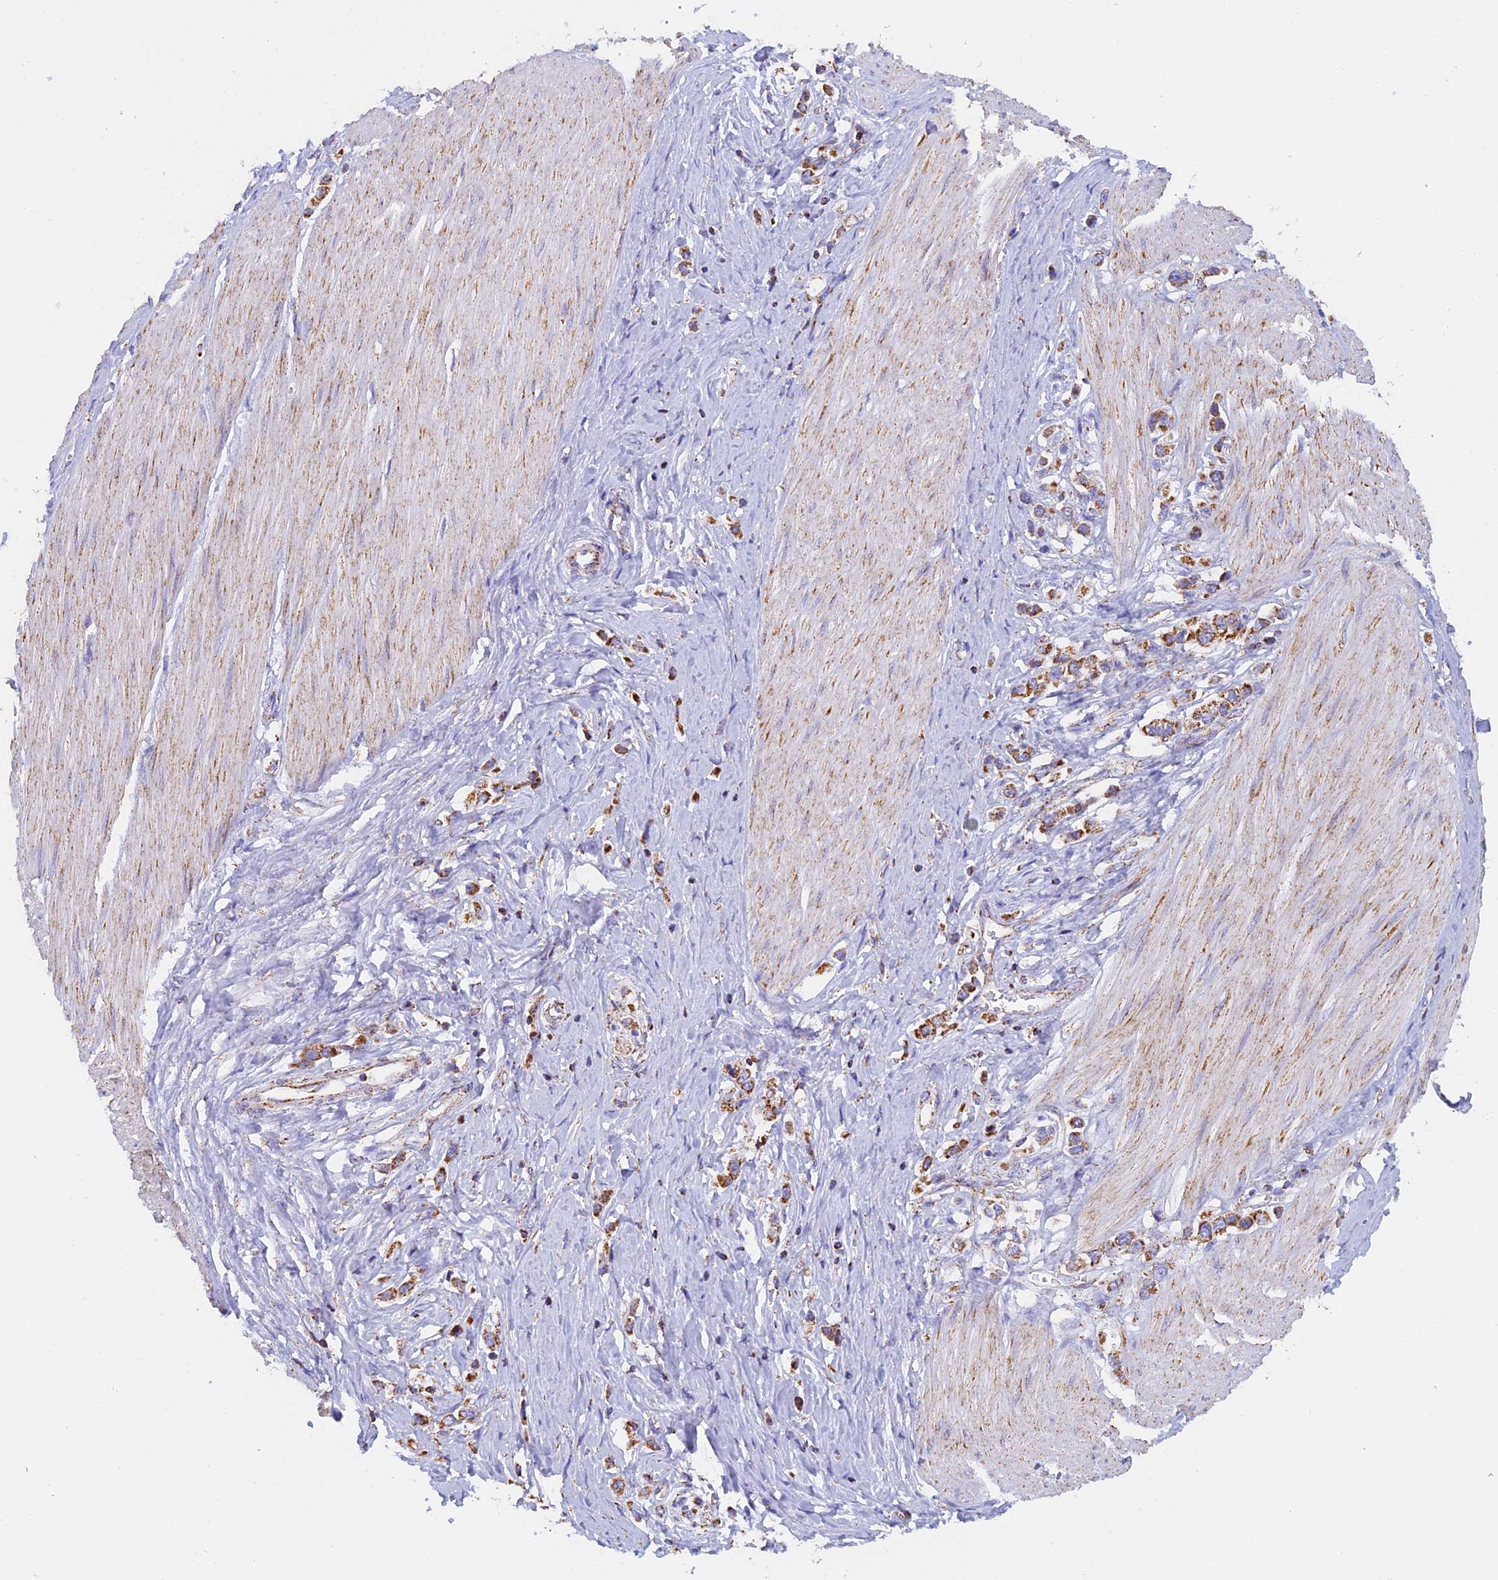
{"staining": {"intensity": "moderate", "quantity": ">75%", "location": "cytoplasmic/membranous"}, "tissue": "stomach cancer", "cell_type": "Tumor cells", "image_type": "cancer", "snomed": [{"axis": "morphology", "description": "Adenocarcinoma, NOS"}, {"axis": "topography", "description": "Stomach"}], "caption": "The histopathology image displays immunohistochemical staining of stomach adenocarcinoma. There is moderate cytoplasmic/membranous positivity is appreciated in approximately >75% of tumor cells.", "gene": "KCNG1", "patient": {"sex": "female", "age": 65}}